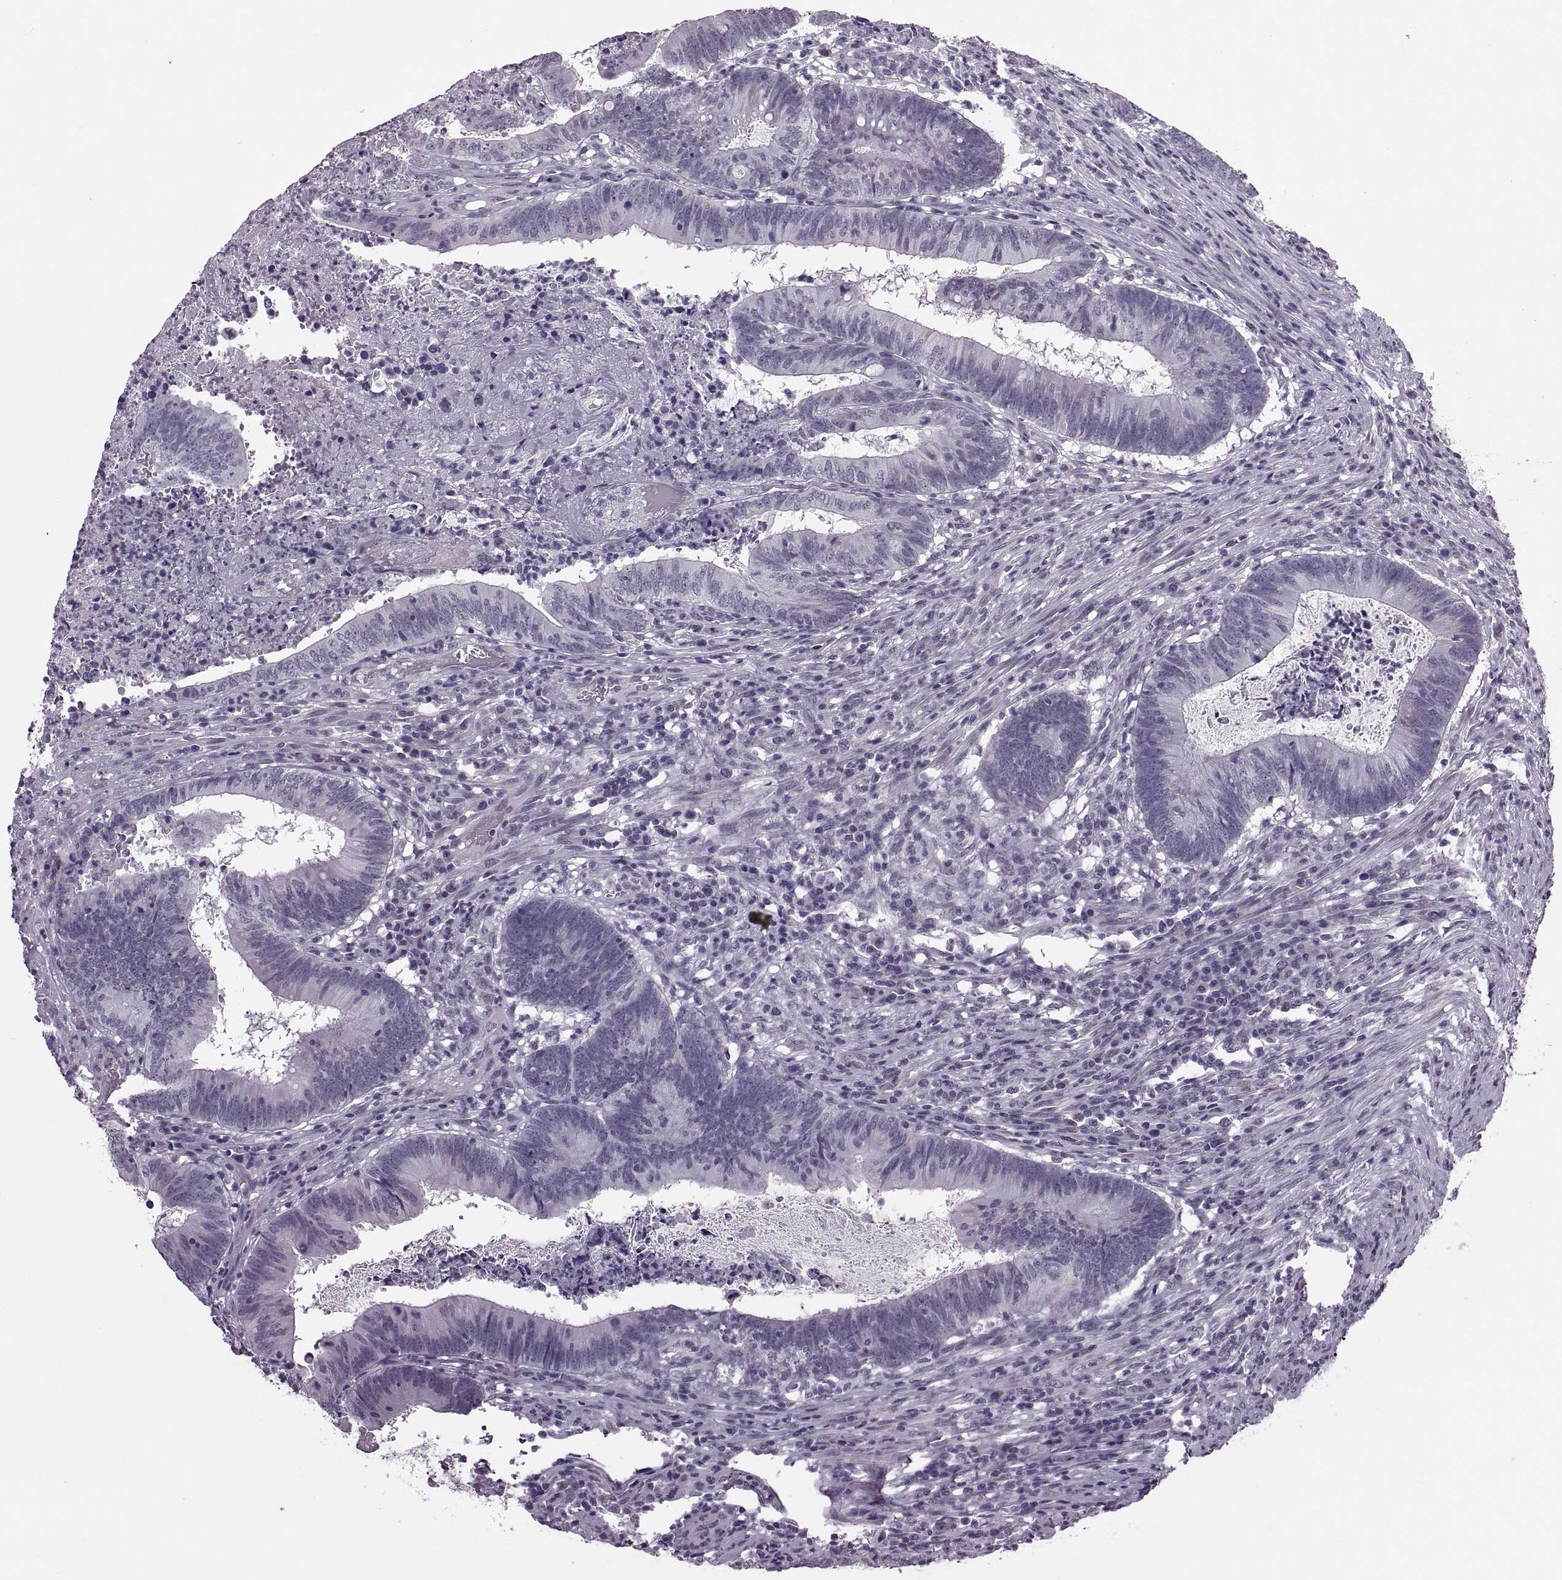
{"staining": {"intensity": "negative", "quantity": "none", "location": "none"}, "tissue": "colorectal cancer", "cell_type": "Tumor cells", "image_type": "cancer", "snomed": [{"axis": "morphology", "description": "Adenocarcinoma, NOS"}, {"axis": "topography", "description": "Colon"}], "caption": "An immunohistochemistry (IHC) micrograph of colorectal adenocarcinoma is shown. There is no staining in tumor cells of colorectal adenocarcinoma.", "gene": "PRSS37", "patient": {"sex": "female", "age": 70}}